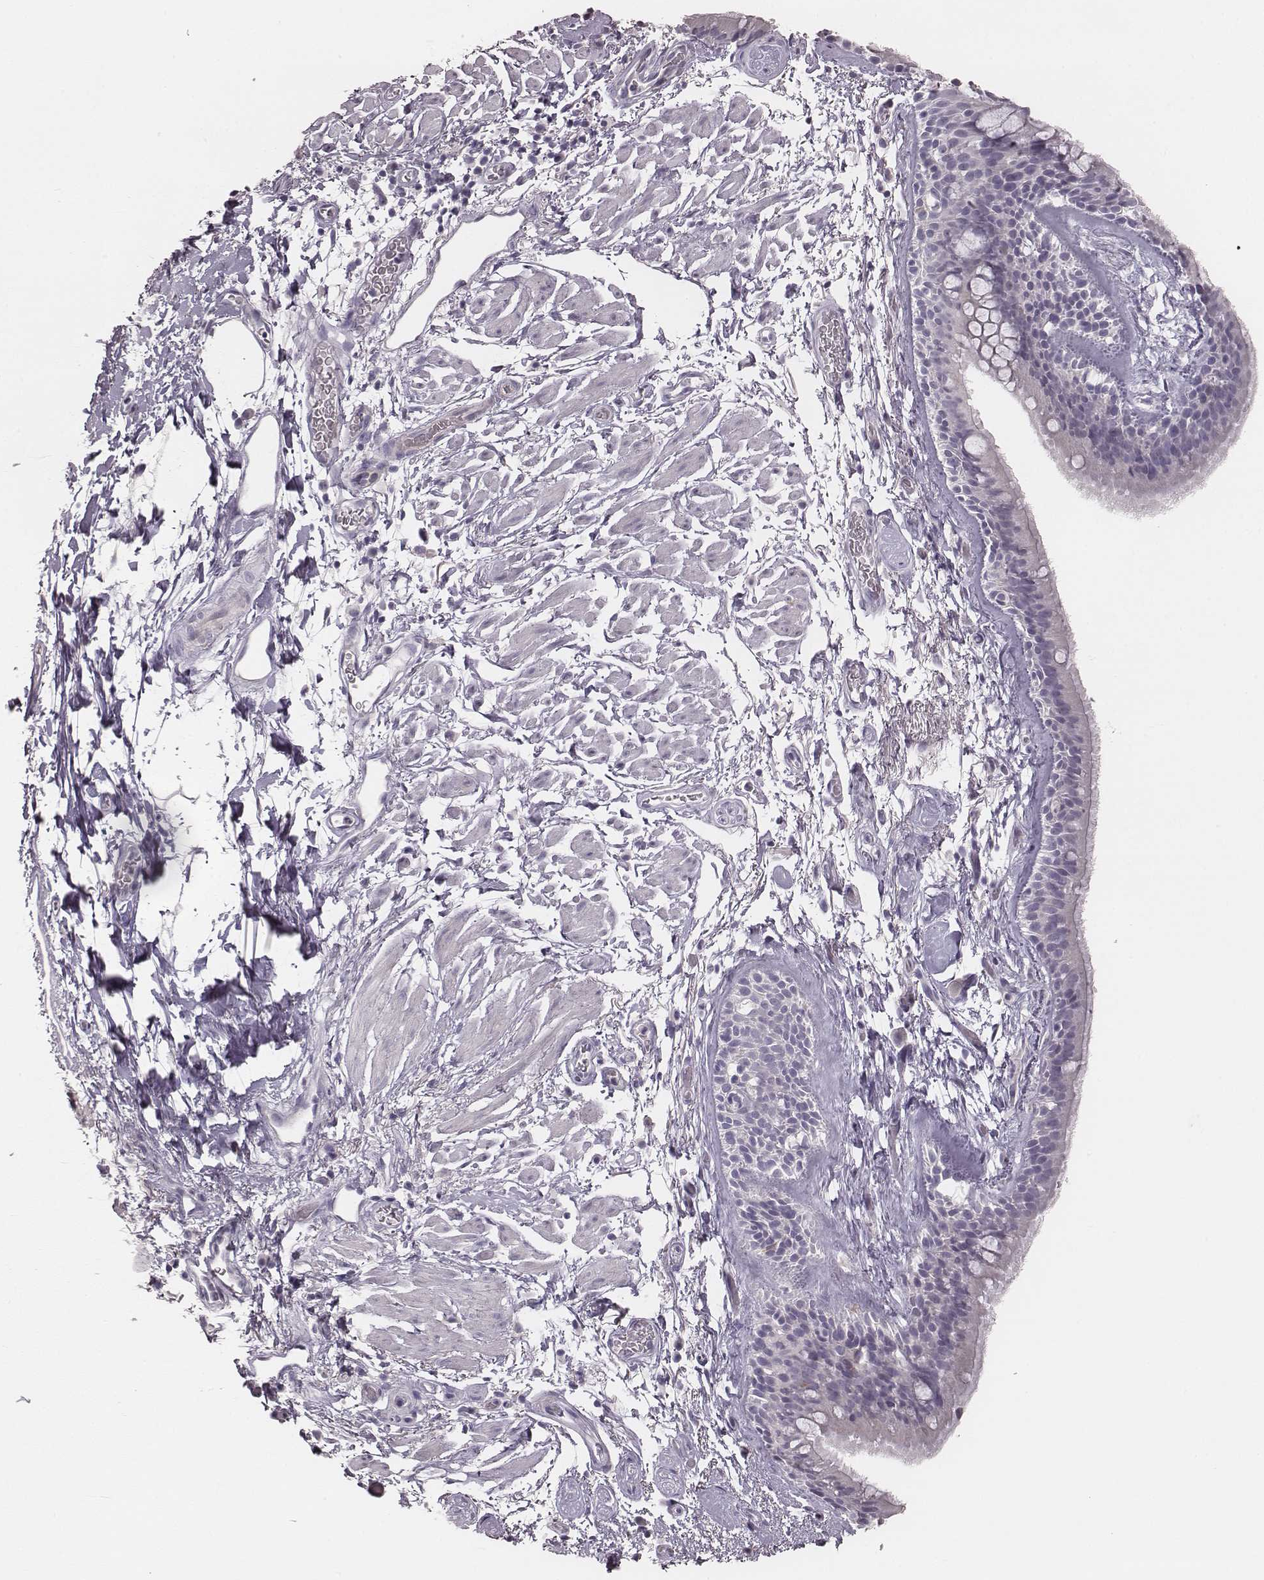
{"staining": {"intensity": "negative", "quantity": "none", "location": "none"}, "tissue": "bronchus", "cell_type": "Respiratory epithelial cells", "image_type": "normal", "snomed": [{"axis": "morphology", "description": "Normal tissue, NOS"}, {"axis": "topography", "description": "Cartilage tissue"}, {"axis": "topography", "description": "Bronchus"}], "caption": "Immunohistochemistry of benign bronchus exhibits no staining in respiratory epithelial cells.", "gene": "PBK", "patient": {"sex": "male", "age": 58}}